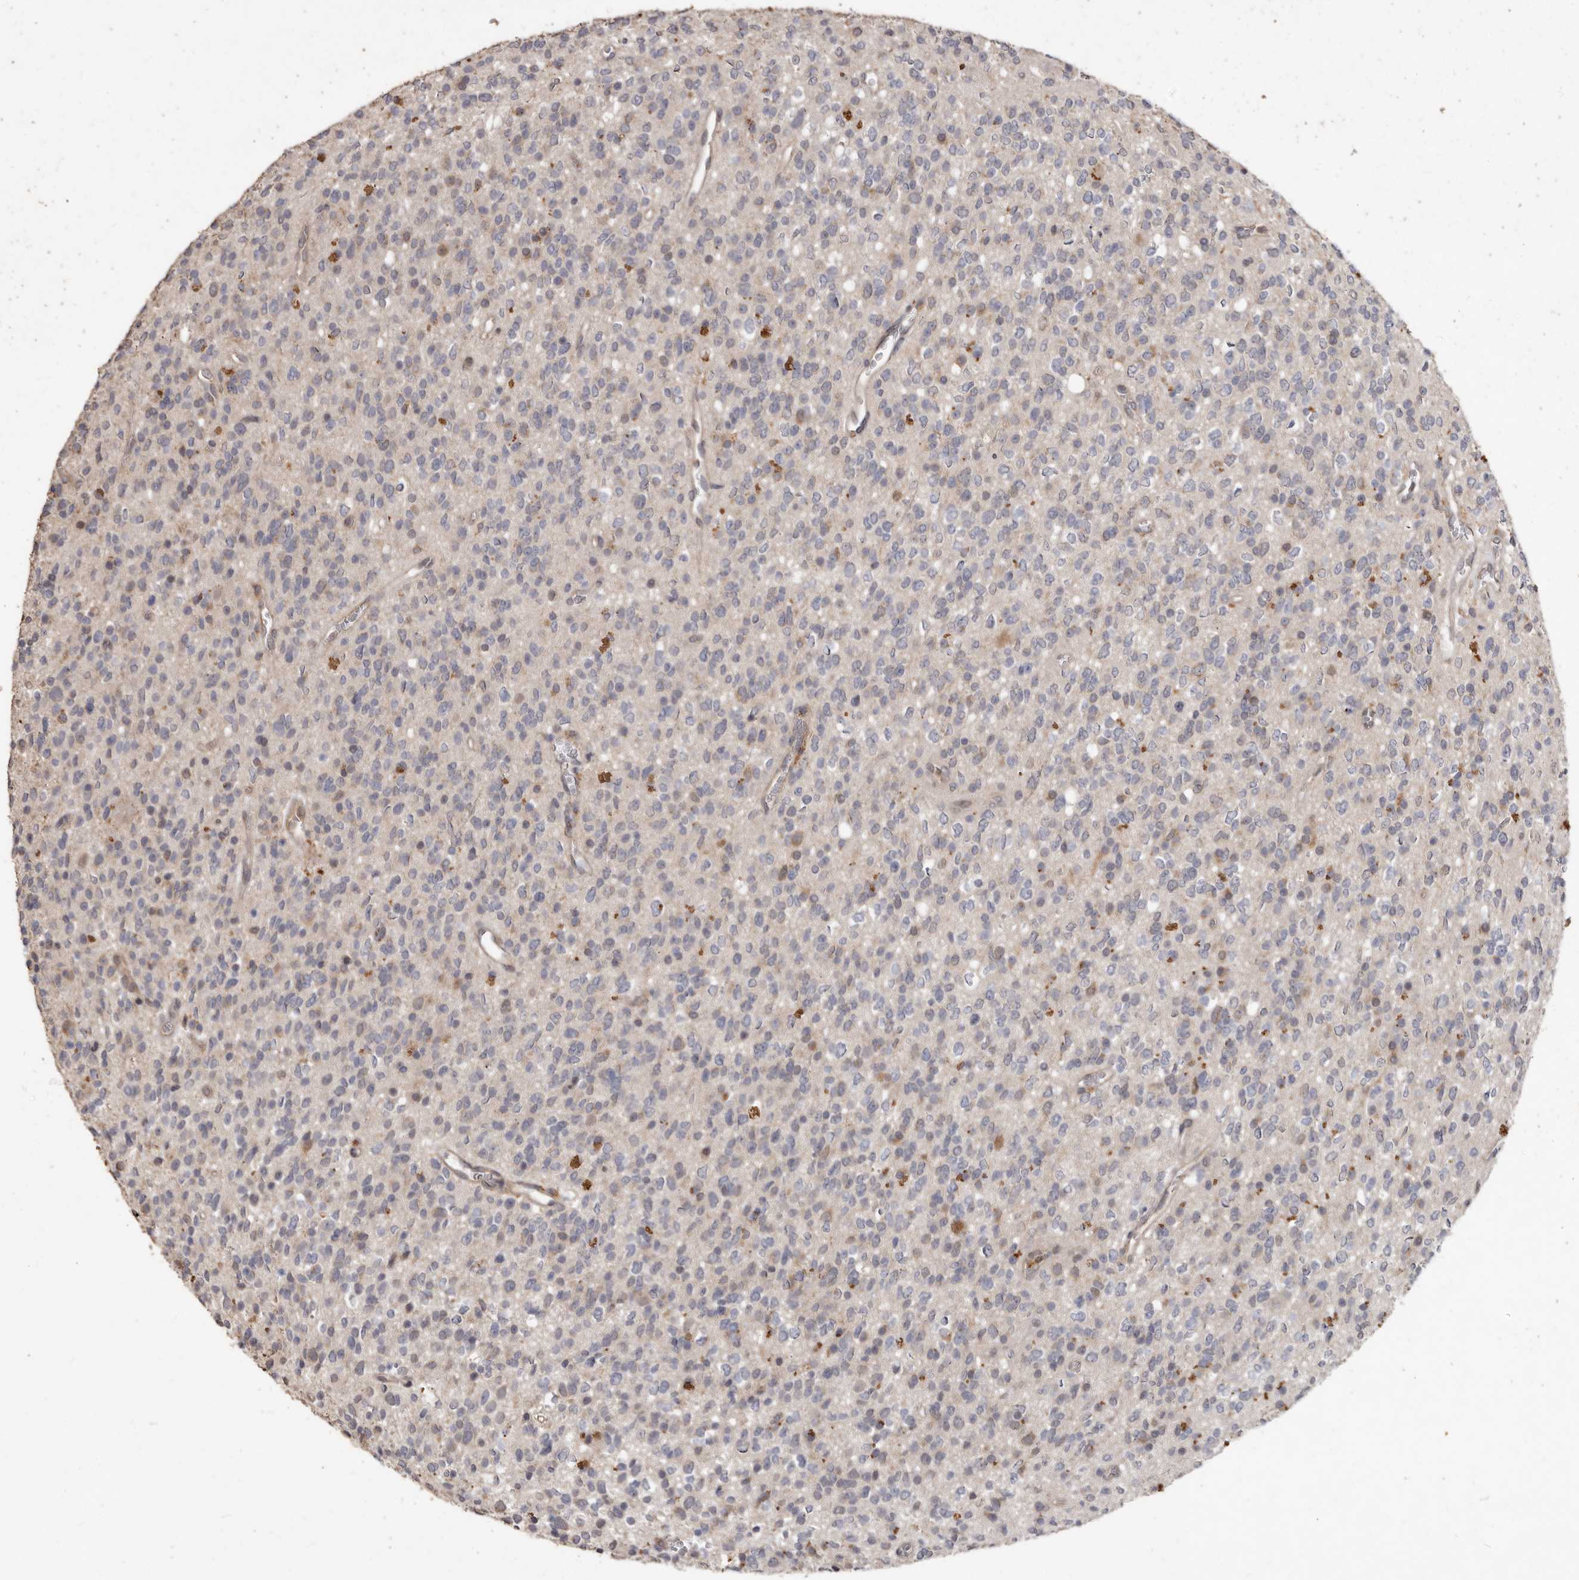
{"staining": {"intensity": "negative", "quantity": "none", "location": "none"}, "tissue": "glioma", "cell_type": "Tumor cells", "image_type": "cancer", "snomed": [{"axis": "morphology", "description": "Glioma, malignant, High grade"}, {"axis": "topography", "description": "Brain"}], "caption": "This is an immunohistochemistry photomicrograph of human malignant glioma (high-grade). There is no positivity in tumor cells.", "gene": "ACLY", "patient": {"sex": "male", "age": 34}}